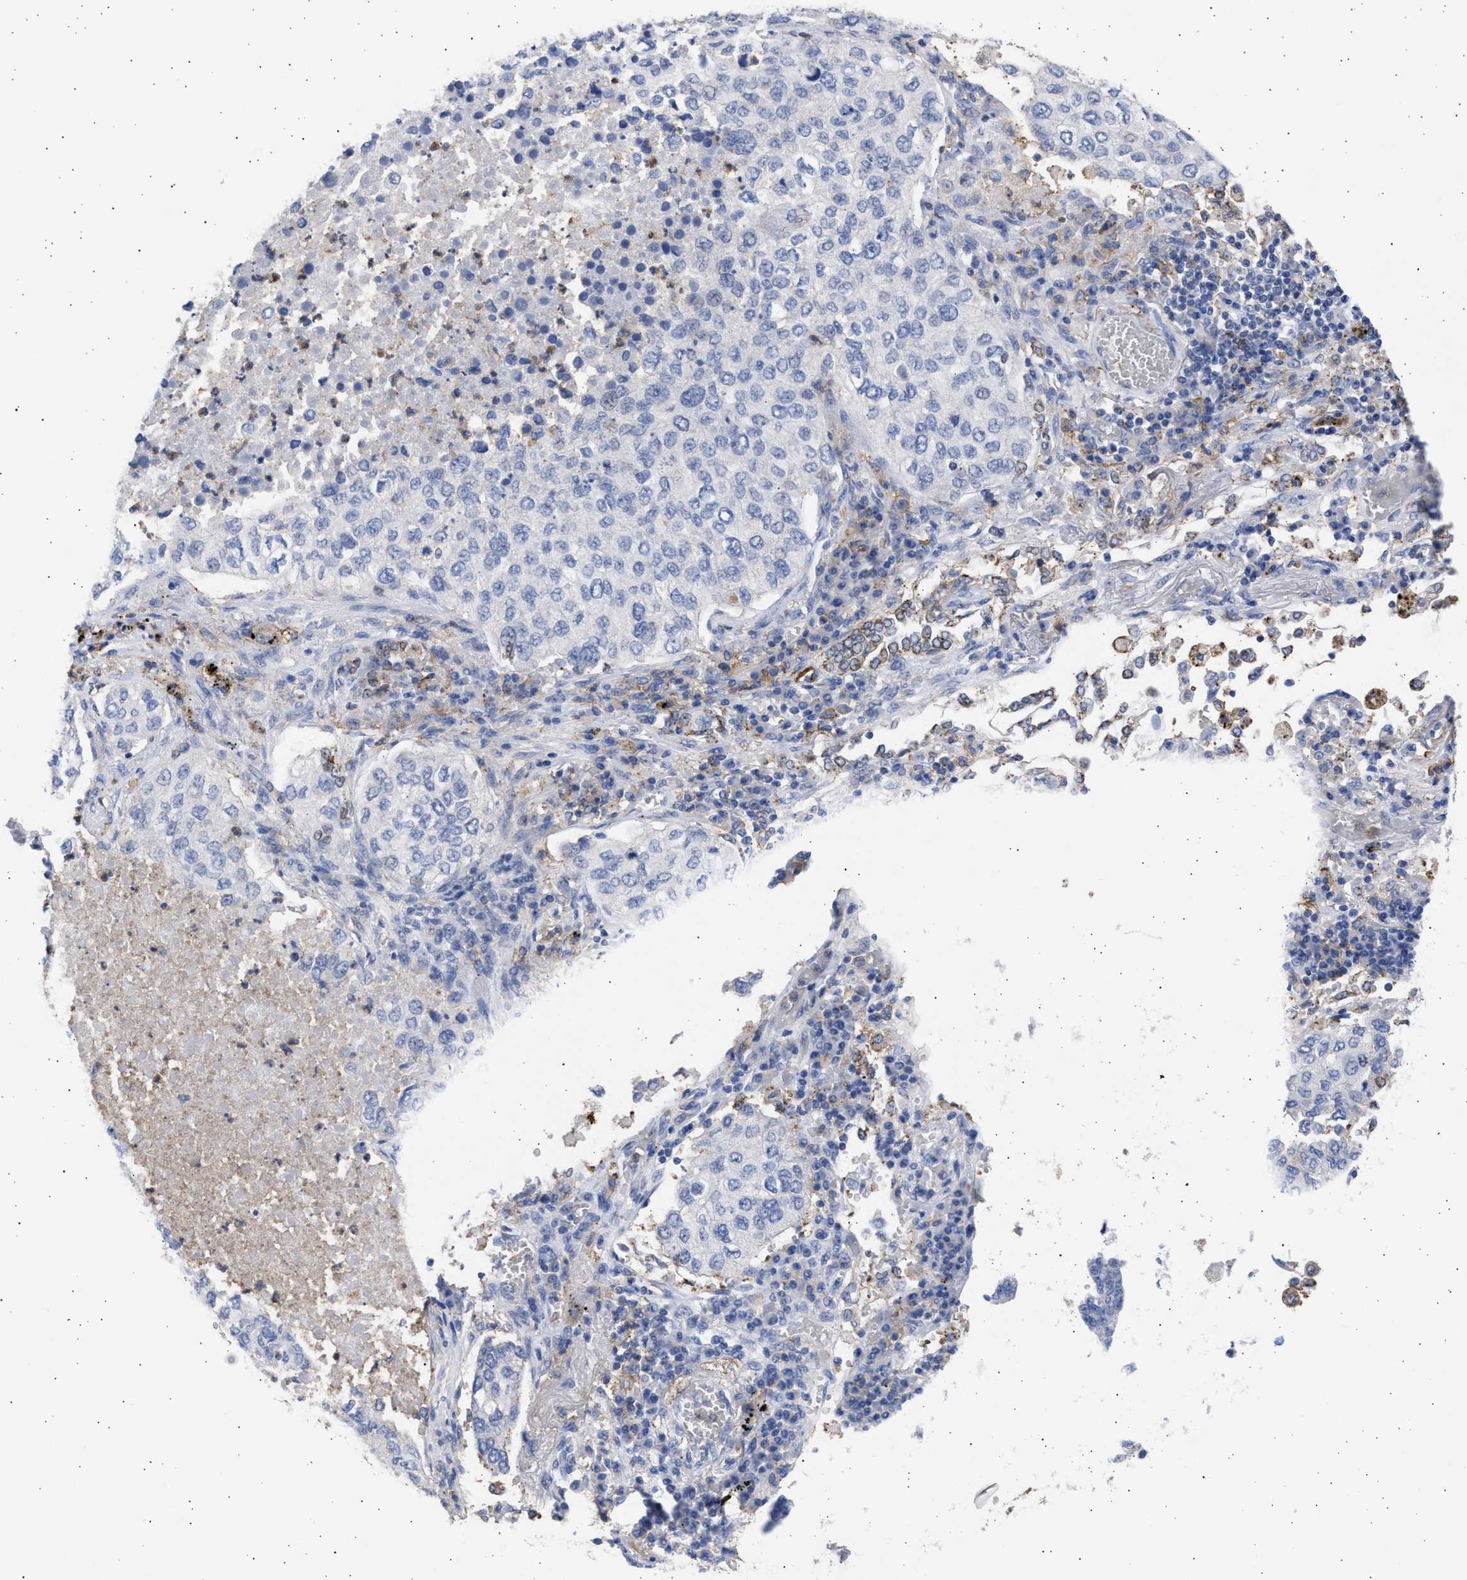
{"staining": {"intensity": "negative", "quantity": "none", "location": "none"}, "tissue": "lung cancer", "cell_type": "Tumor cells", "image_type": "cancer", "snomed": [{"axis": "morphology", "description": "Inflammation, NOS"}, {"axis": "morphology", "description": "Adenocarcinoma, NOS"}, {"axis": "topography", "description": "Lung"}], "caption": "This is an IHC histopathology image of lung cancer (adenocarcinoma). There is no expression in tumor cells.", "gene": "FCER1A", "patient": {"sex": "male", "age": 63}}